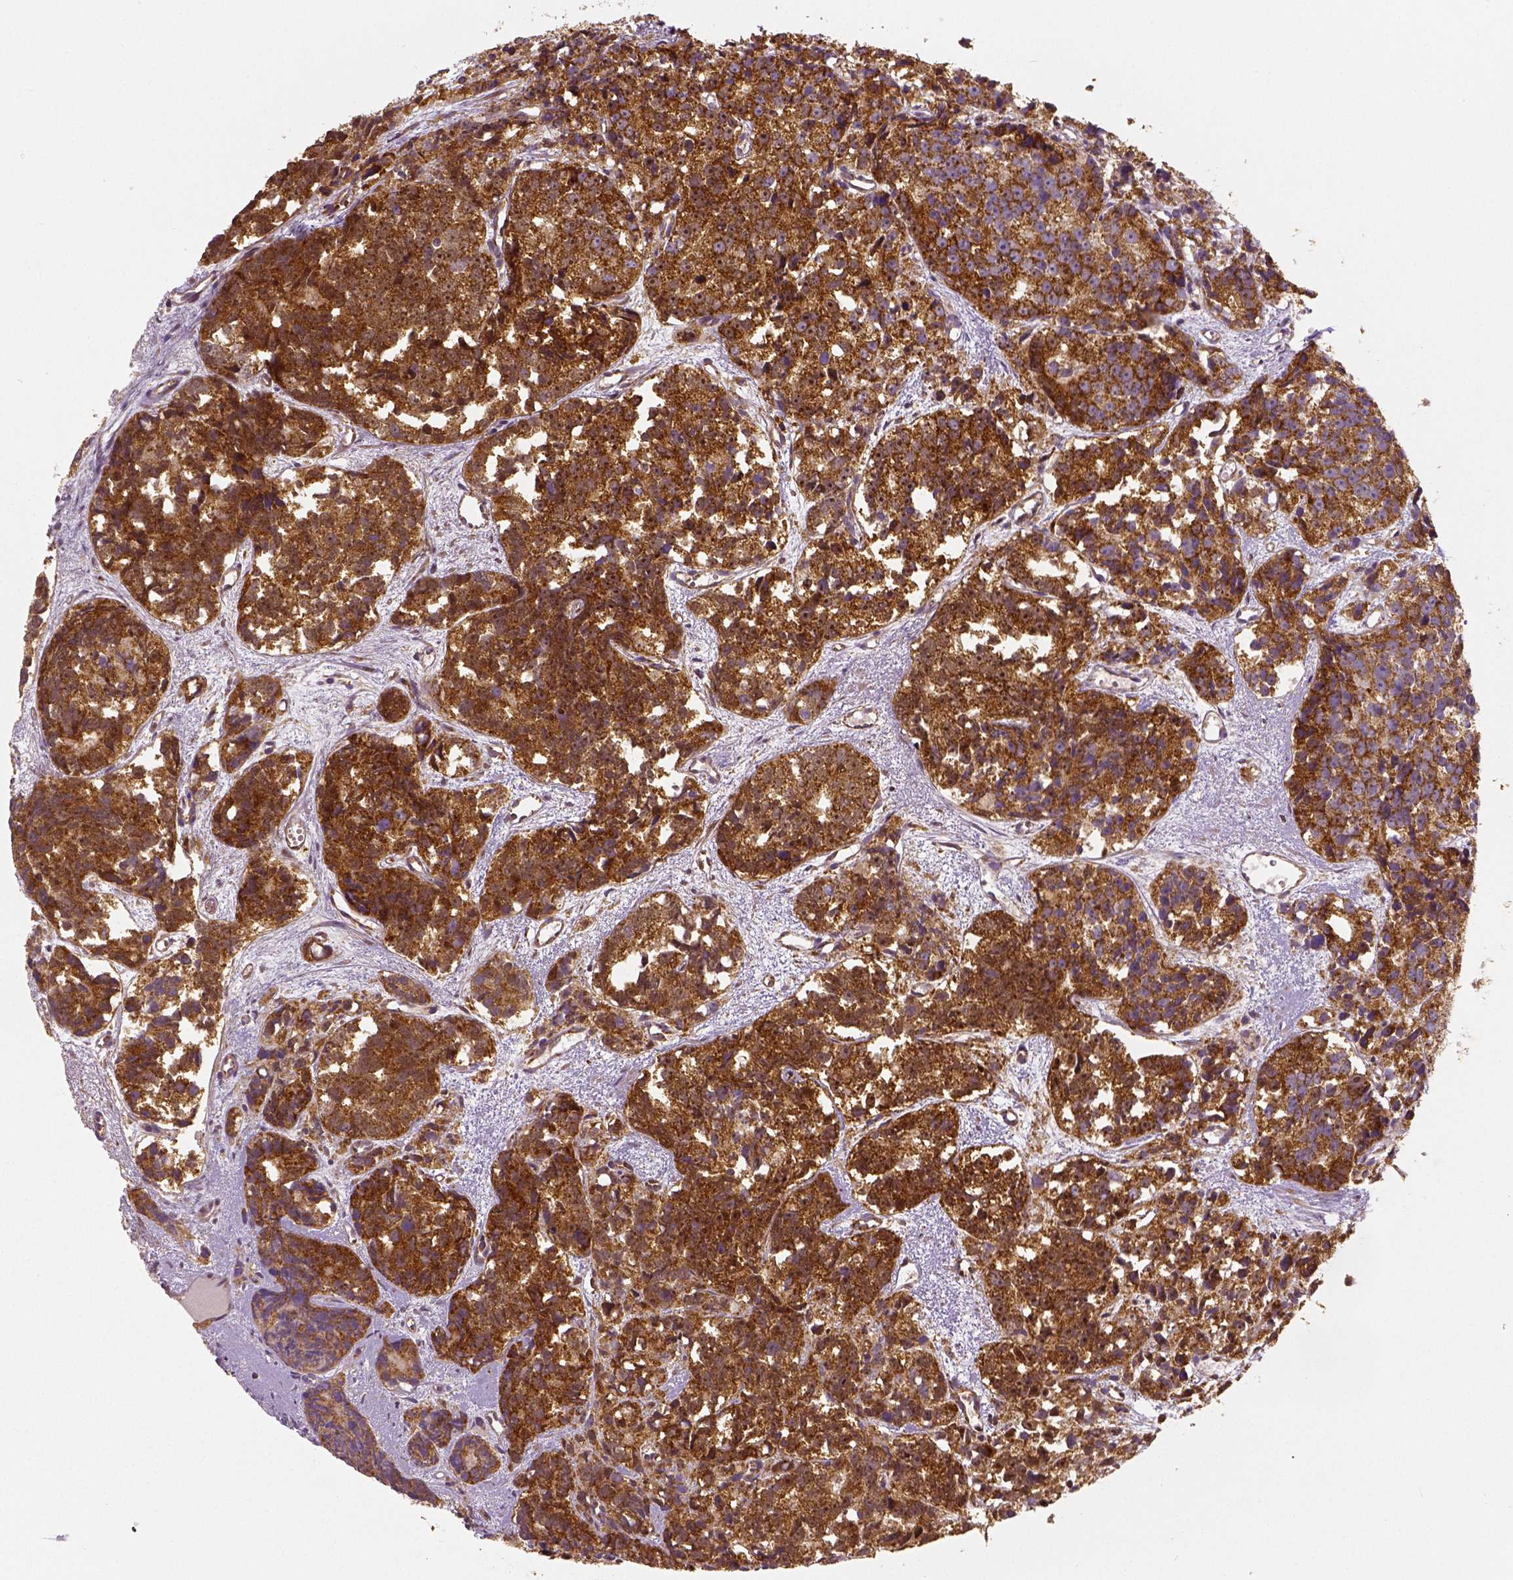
{"staining": {"intensity": "strong", "quantity": ">75%", "location": "cytoplasmic/membranous"}, "tissue": "prostate cancer", "cell_type": "Tumor cells", "image_type": "cancer", "snomed": [{"axis": "morphology", "description": "Adenocarcinoma, High grade"}, {"axis": "topography", "description": "Prostate"}], "caption": "Protein expression analysis of prostate adenocarcinoma (high-grade) exhibits strong cytoplasmic/membranous expression in approximately >75% of tumor cells.", "gene": "PGAM5", "patient": {"sex": "male", "age": 77}}